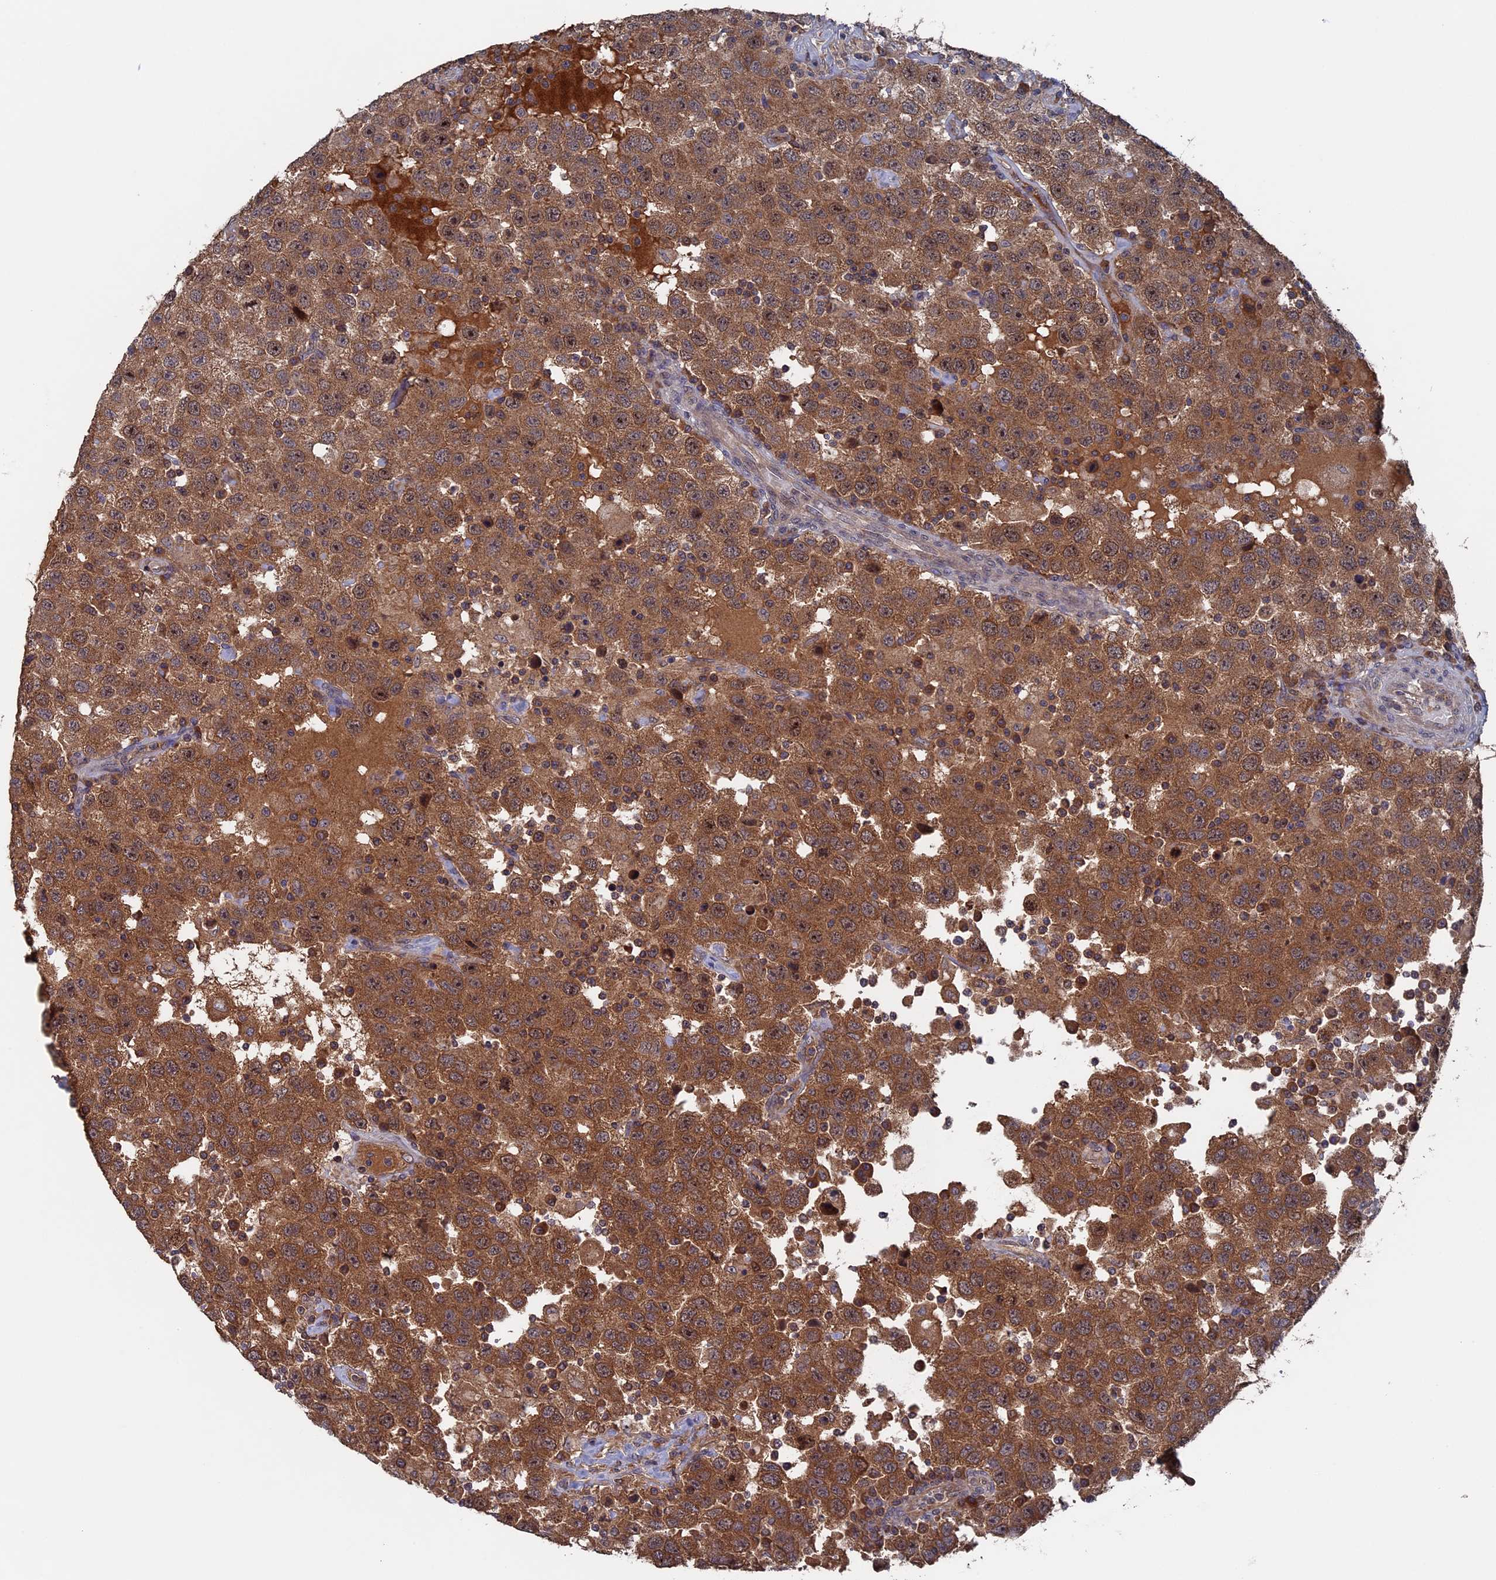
{"staining": {"intensity": "moderate", "quantity": ">75%", "location": "cytoplasmic/membranous"}, "tissue": "testis cancer", "cell_type": "Tumor cells", "image_type": "cancer", "snomed": [{"axis": "morphology", "description": "Seminoma, NOS"}, {"axis": "topography", "description": "Testis"}], "caption": "IHC of seminoma (testis) reveals medium levels of moderate cytoplasmic/membranous staining in about >75% of tumor cells.", "gene": "RAB15", "patient": {"sex": "male", "age": 41}}